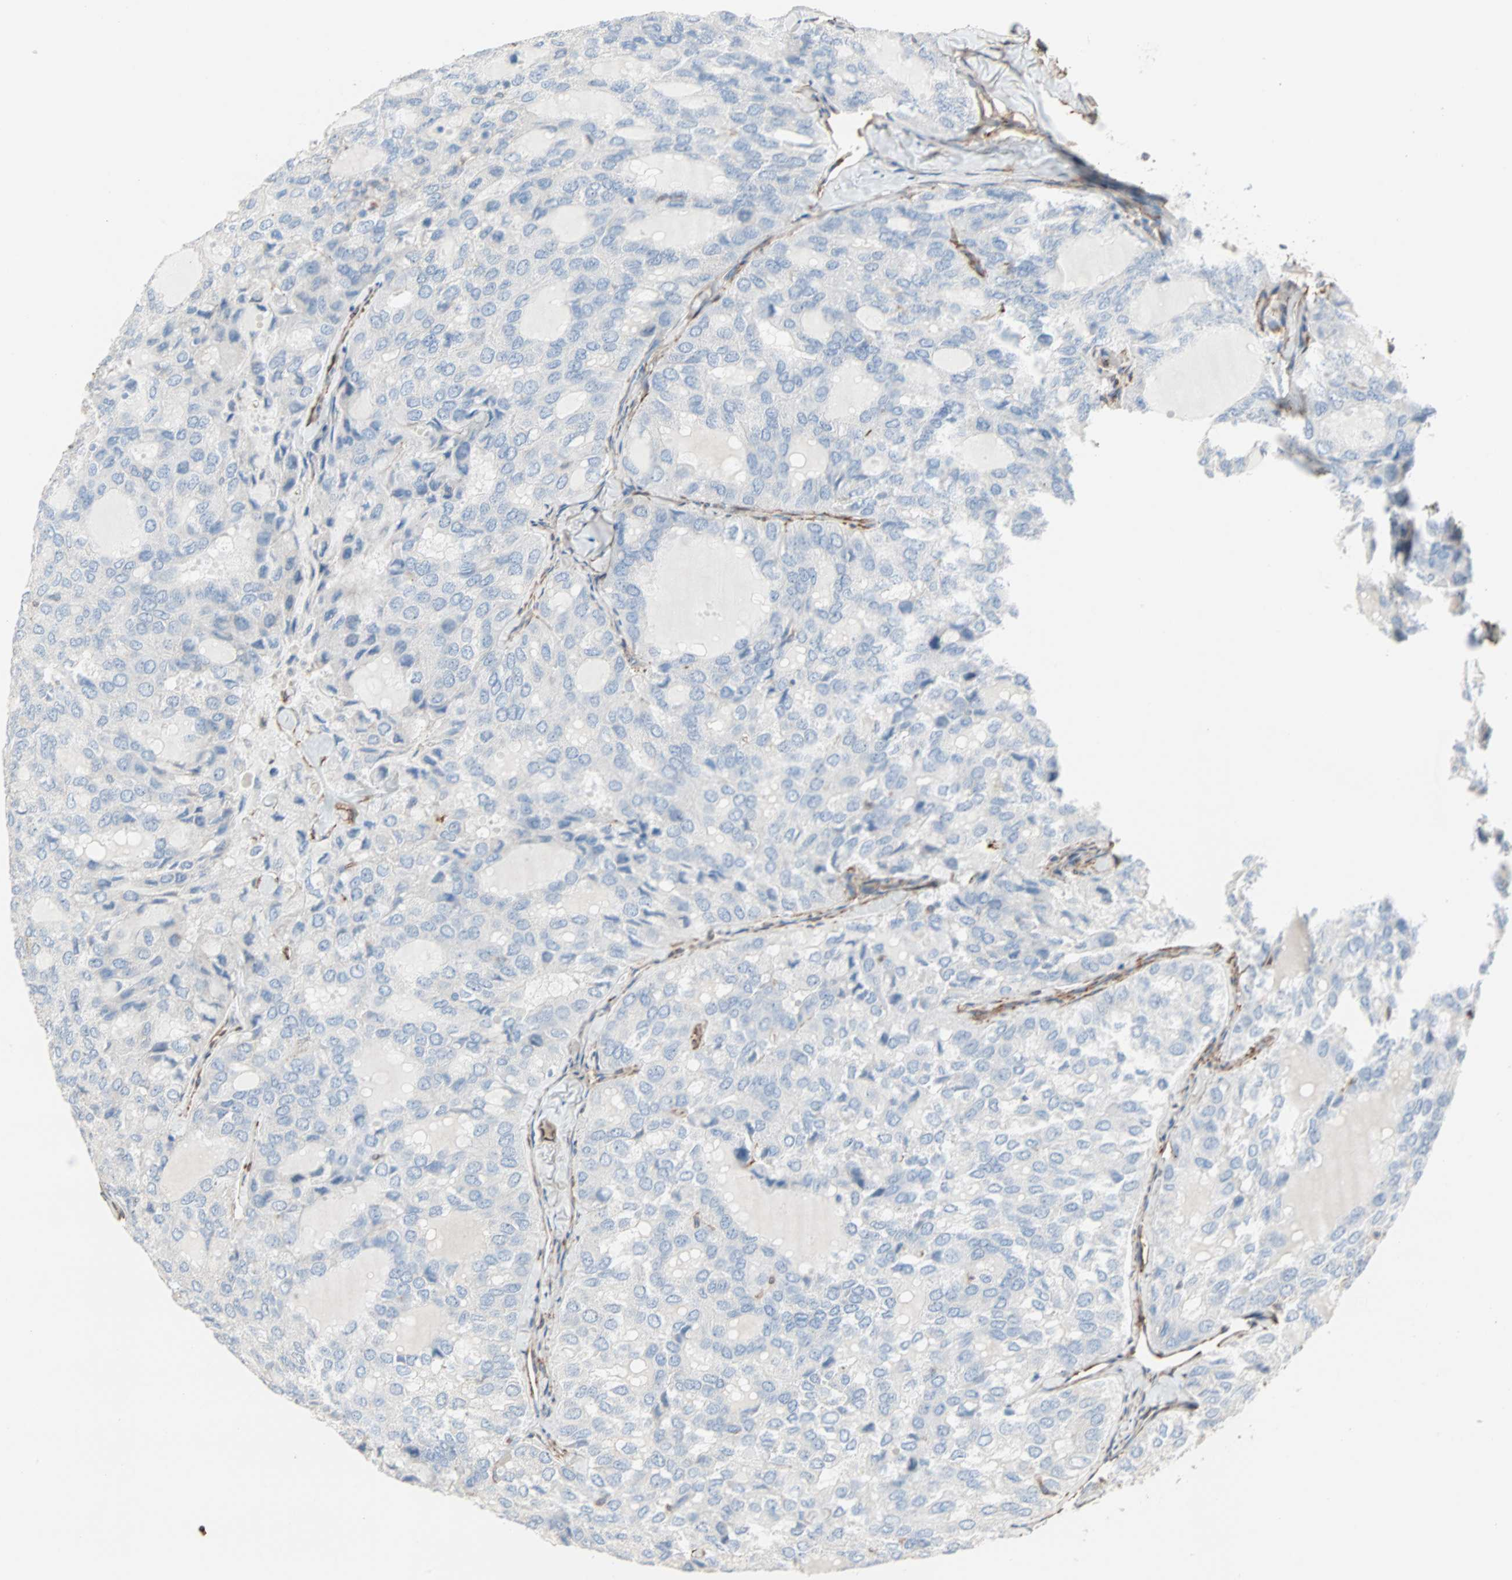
{"staining": {"intensity": "negative", "quantity": "none", "location": "none"}, "tissue": "thyroid cancer", "cell_type": "Tumor cells", "image_type": "cancer", "snomed": [{"axis": "morphology", "description": "Follicular adenoma carcinoma, NOS"}, {"axis": "topography", "description": "Thyroid gland"}], "caption": "The immunohistochemistry photomicrograph has no significant staining in tumor cells of follicular adenoma carcinoma (thyroid) tissue.", "gene": "EPB41L2", "patient": {"sex": "male", "age": 75}}